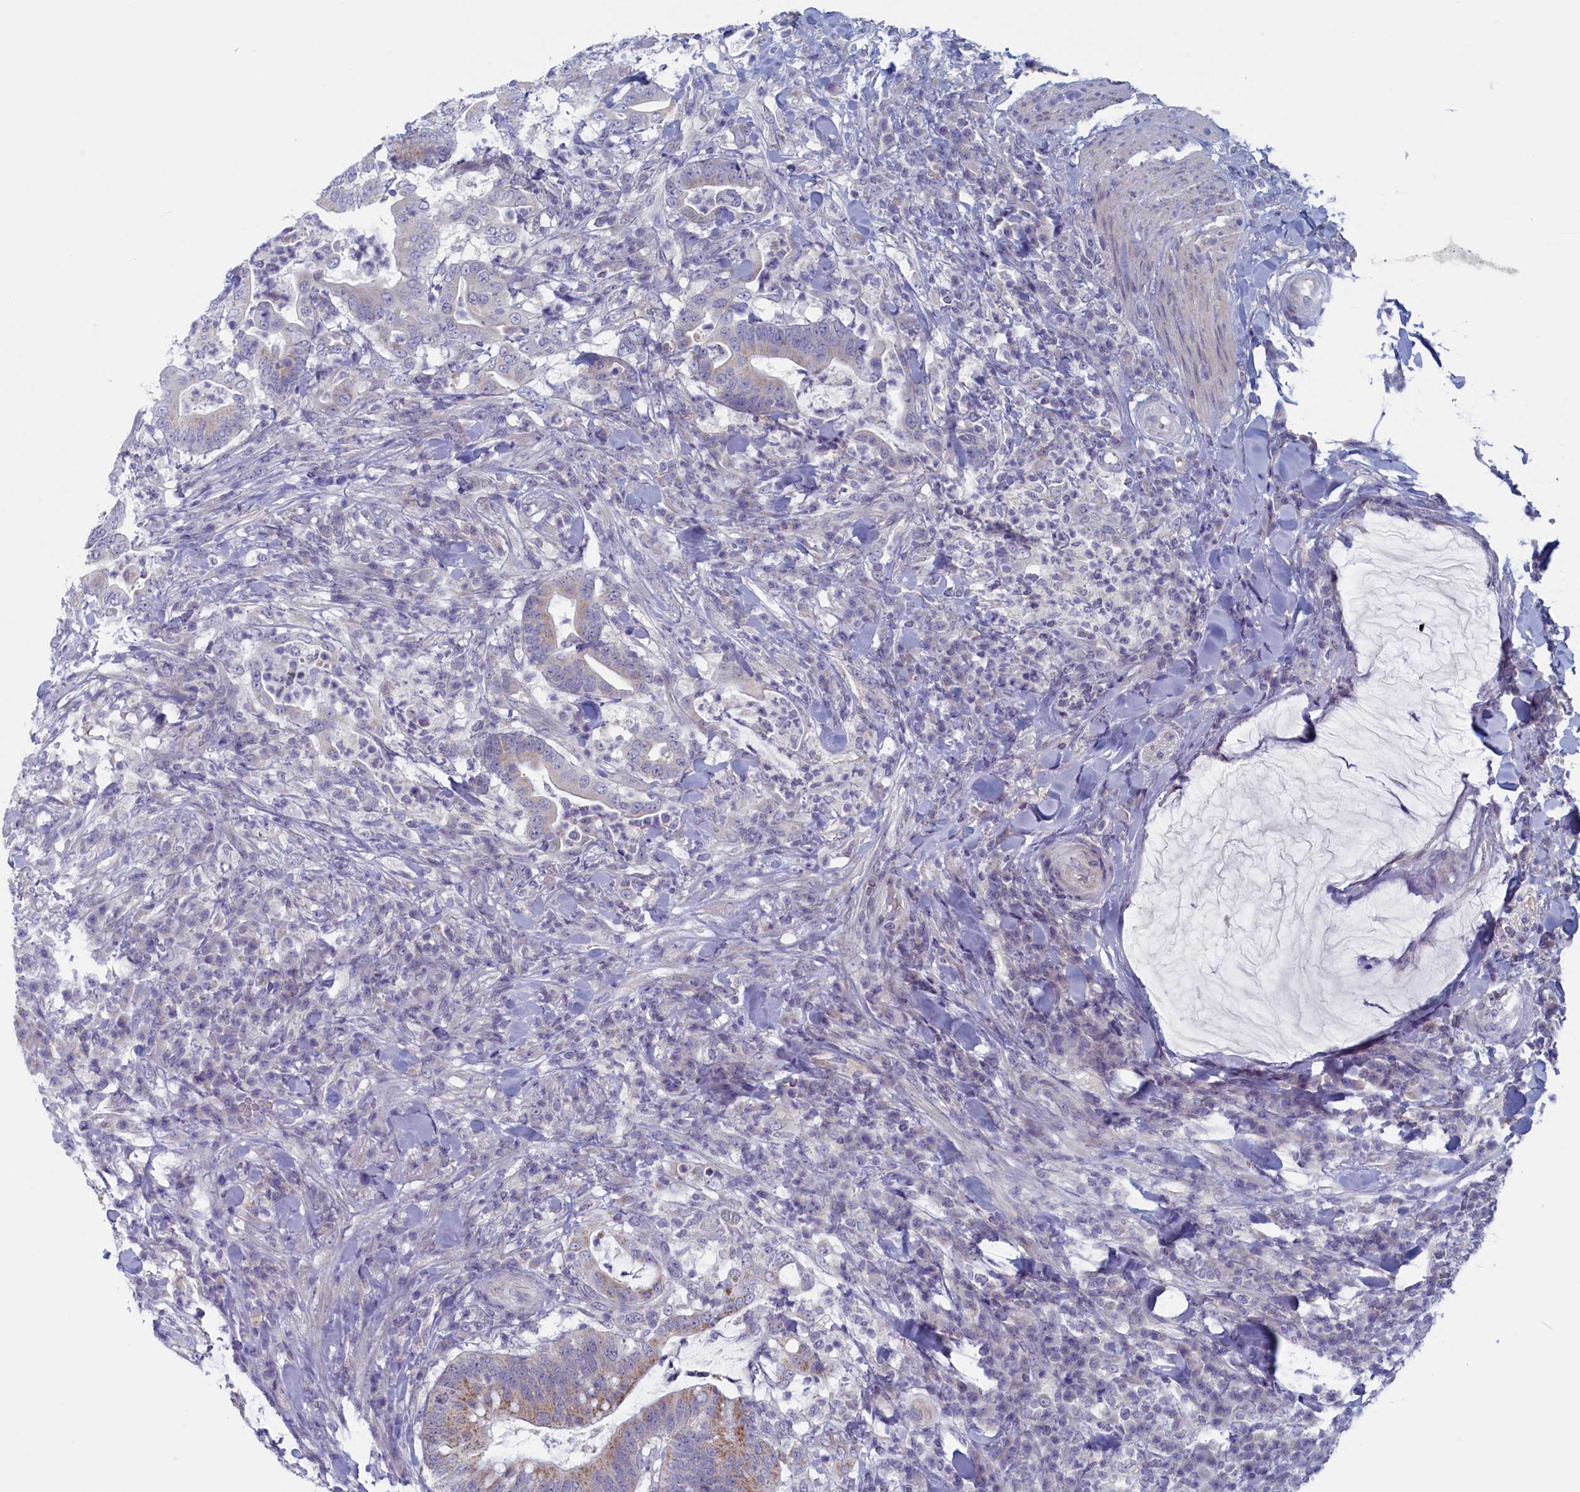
{"staining": {"intensity": "moderate", "quantity": "<25%", "location": "cytoplasmic/membranous"}, "tissue": "colorectal cancer", "cell_type": "Tumor cells", "image_type": "cancer", "snomed": [{"axis": "morphology", "description": "Adenocarcinoma, NOS"}, {"axis": "topography", "description": "Colon"}], "caption": "Immunohistochemistry of human colorectal cancer shows low levels of moderate cytoplasmic/membranous expression in about <25% of tumor cells.", "gene": "WDR76", "patient": {"sex": "female", "age": 66}}